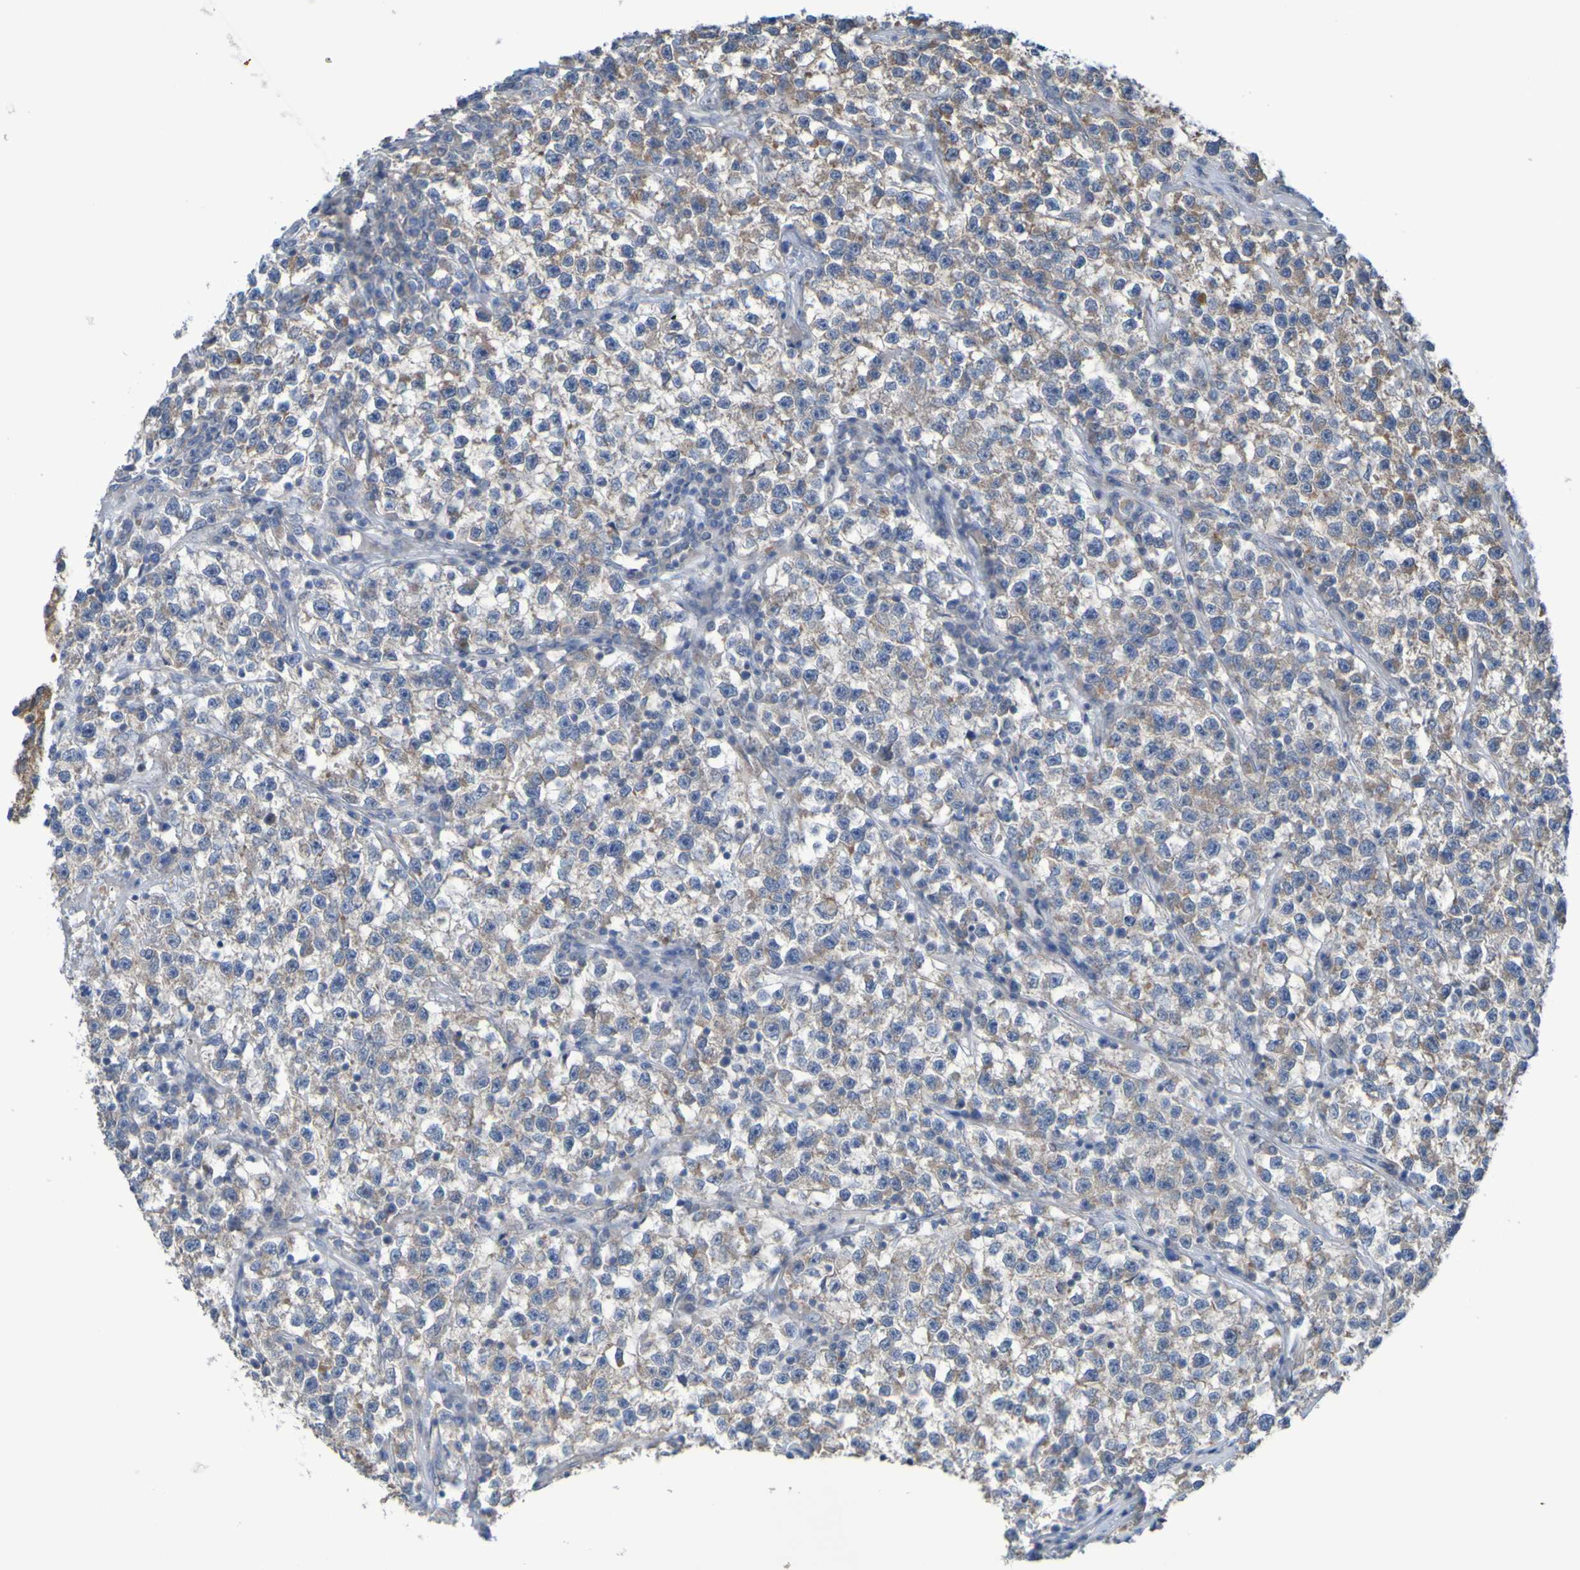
{"staining": {"intensity": "moderate", "quantity": "25%-75%", "location": "cytoplasmic/membranous"}, "tissue": "testis cancer", "cell_type": "Tumor cells", "image_type": "cancer", "snomed": [{"axis": "morphology", "description": "Seminoma, NOS"}, {"axis": "topography", "description": "Testis"}], "caption": "This micrograph displays IHC staining of human testis cancer (seminoma), with medium moderate cytoplasmic/membranous expression in approximately 25%-75% of tumor cells.", "gene": "NPRL3", "patient": {"sex": "male", "age": 22}}